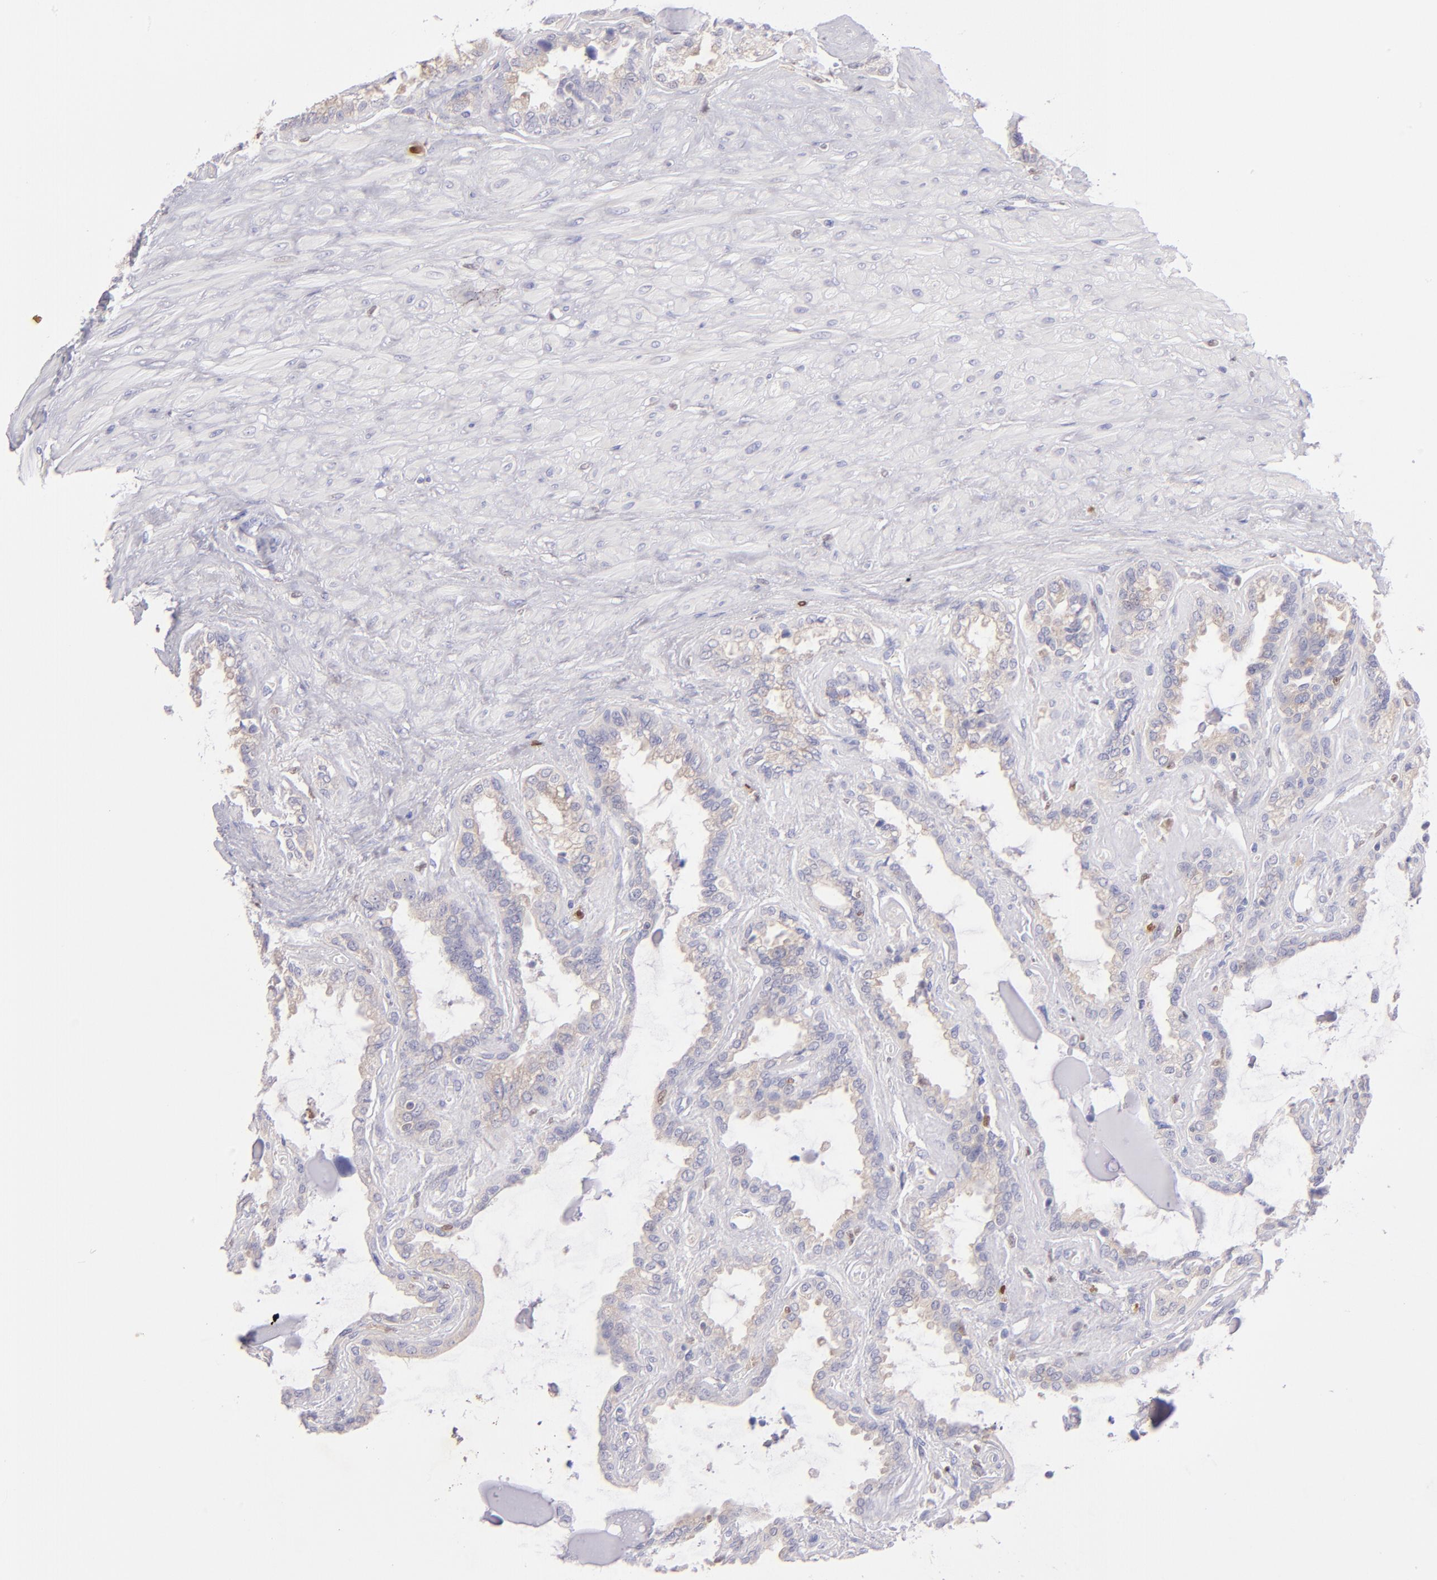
{"staining": {"intensity": "moderate", "quantity": ">75%", "location": "cytoplasmic/membranous"}, "tissue": "seminal vesicle", "cell_type": "Glandular cells", "image_type": "normal", "snomed": [{"axis": "morphology", "description": "Normal tissue, NOS"}, {"axis": "morphology", "description": "Inflammation, NOS"}, {"axis": "topography", "description": "Urinary bladder"}, {"axis": "topography", "description": "Prostate"}, {"axis": "topography", "description": "Seminal veicle"}], "caption": "This image exhibits immunohistochemistry (IHC) staining of benign human seminal vesicle, with medium moderate cytoplasmic/membranous expression in approximately >75% of glandular cells.", "gene": "IRF8", "patient": {"sex": "male", "age": 82}}